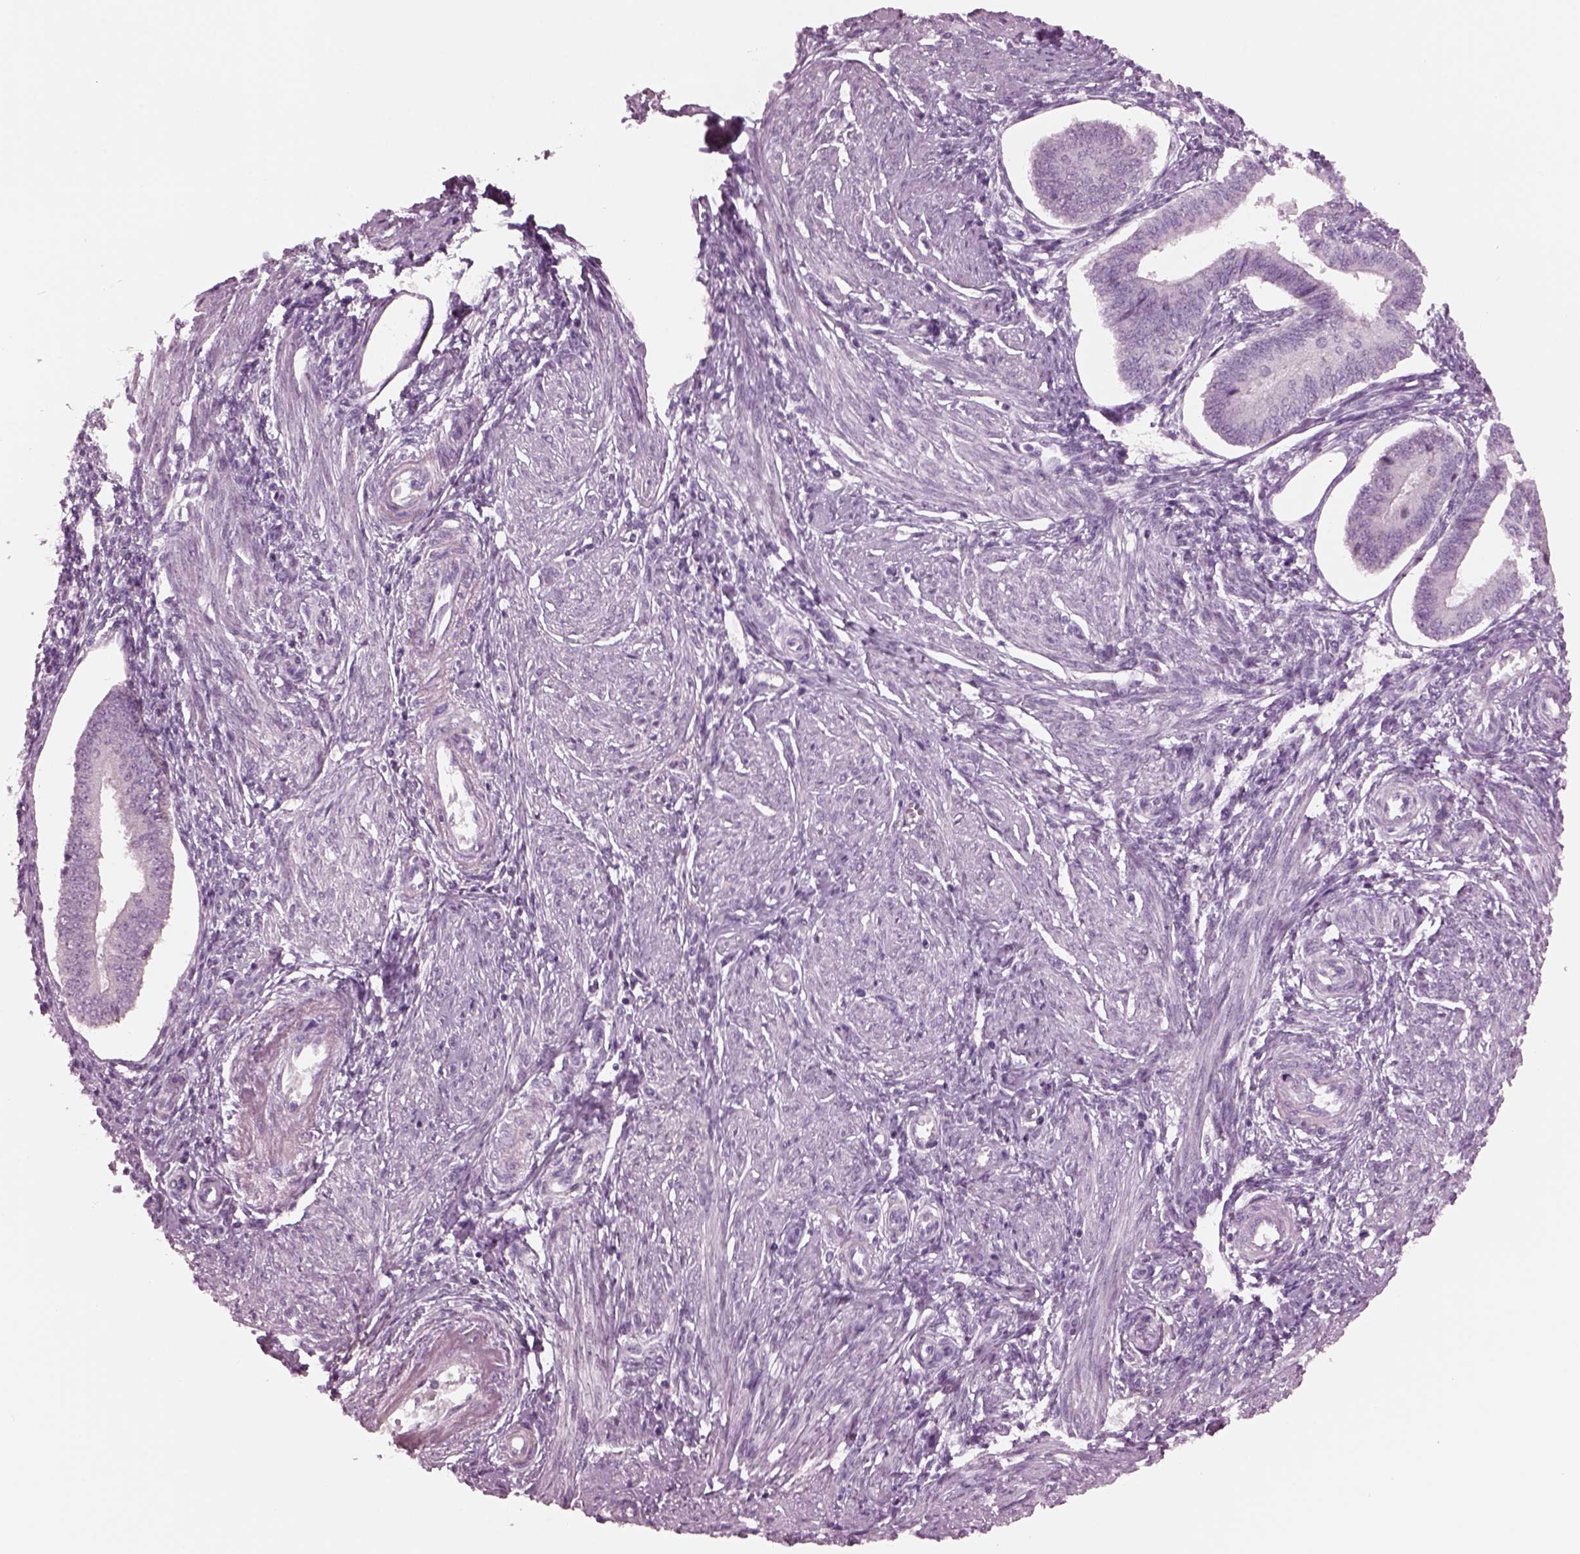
{"staining": {"intensity": "negative", "quantity": "none", "location": "none"}, "tissue": "endometrium", "cell_type": "Cells in endometrial stroma", "image_type": "normal", "snomed": [{"axis": "morphology", "description": "Normal tissue, NOS"}, {"axis": "topography", "description": "Endometrium"}], "caption": "Immunohistochemical staining of normal endometrium displays no significant staining in cells in endometrial stroma.", "gene": "CYLC1", "patient": {"sex": "female", "age": 42}}